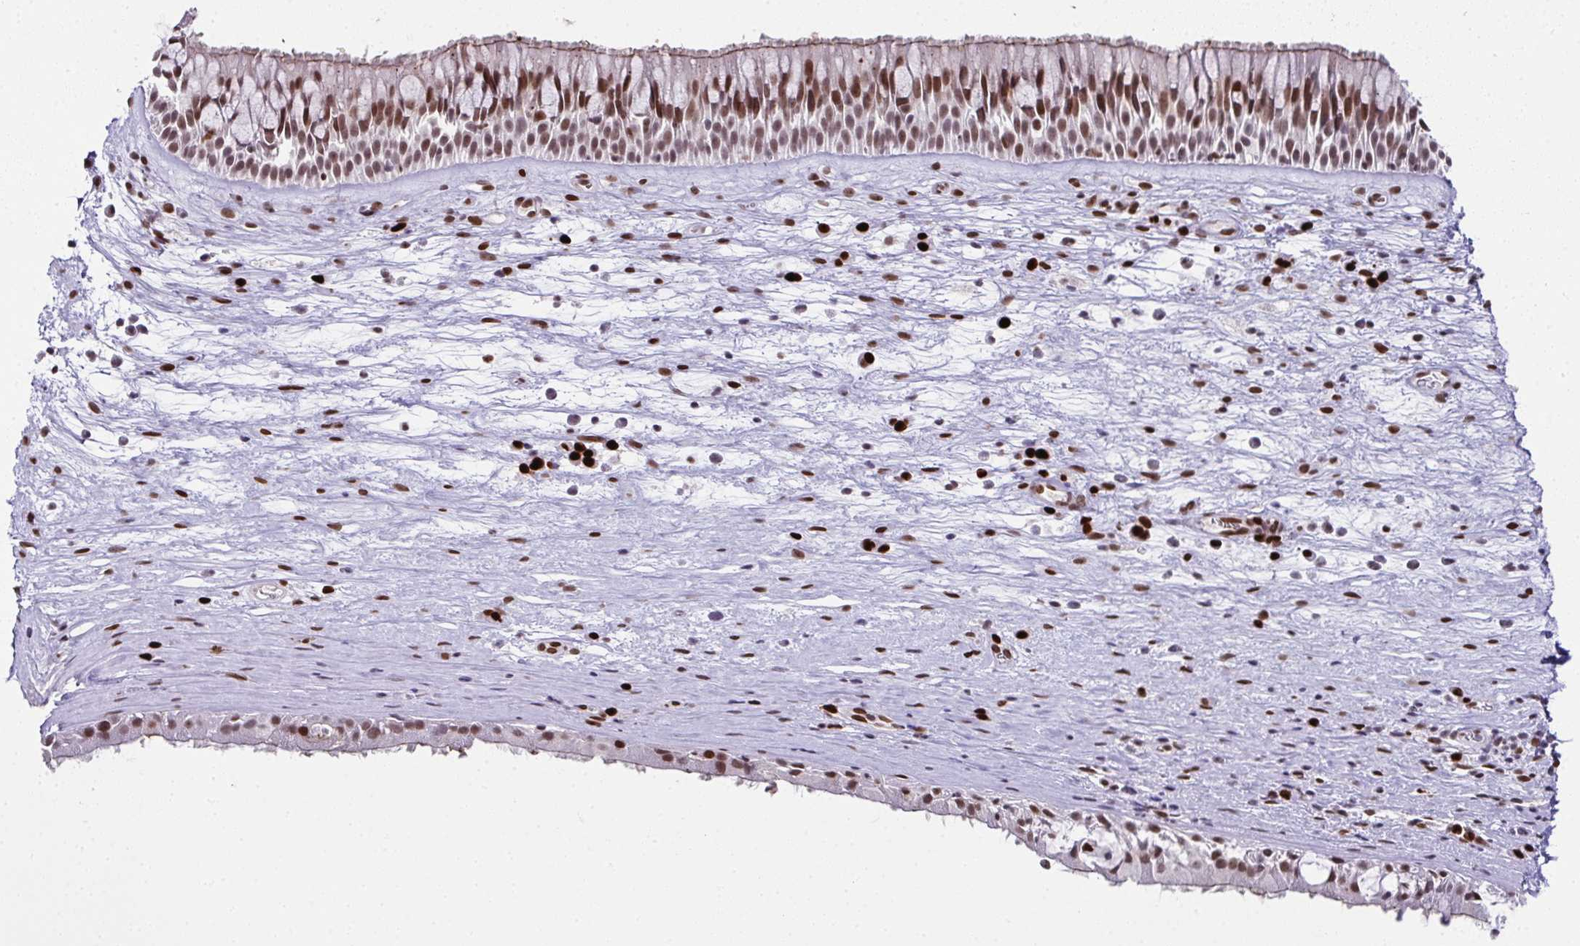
{"staining": {"intensity": "moderate", "quantity": "25%-75%", "location": "cytoplasmic/membranous,nuclear"}, "tissue": "nasopharynx", "cell_type": "Respiratory epithelial cells", "image_type": "normal", "snomed": [{"axis": "morphology", "description": "Normal tissue, NOS"}, {"axis": "topography", "description": "Nasopharynx"}], "caption": "Immunohistochemical staining of normal human nasopharynx demonstrates moderate cytoplasmic/membranous,nuclear protein positivity in about 25%-75% of respiratory epithelial cells. (Brightfield microscopy of DAB IHC at high magnification).", "gene": "RB1", "patient": {"sex": "male", "age": 74}}